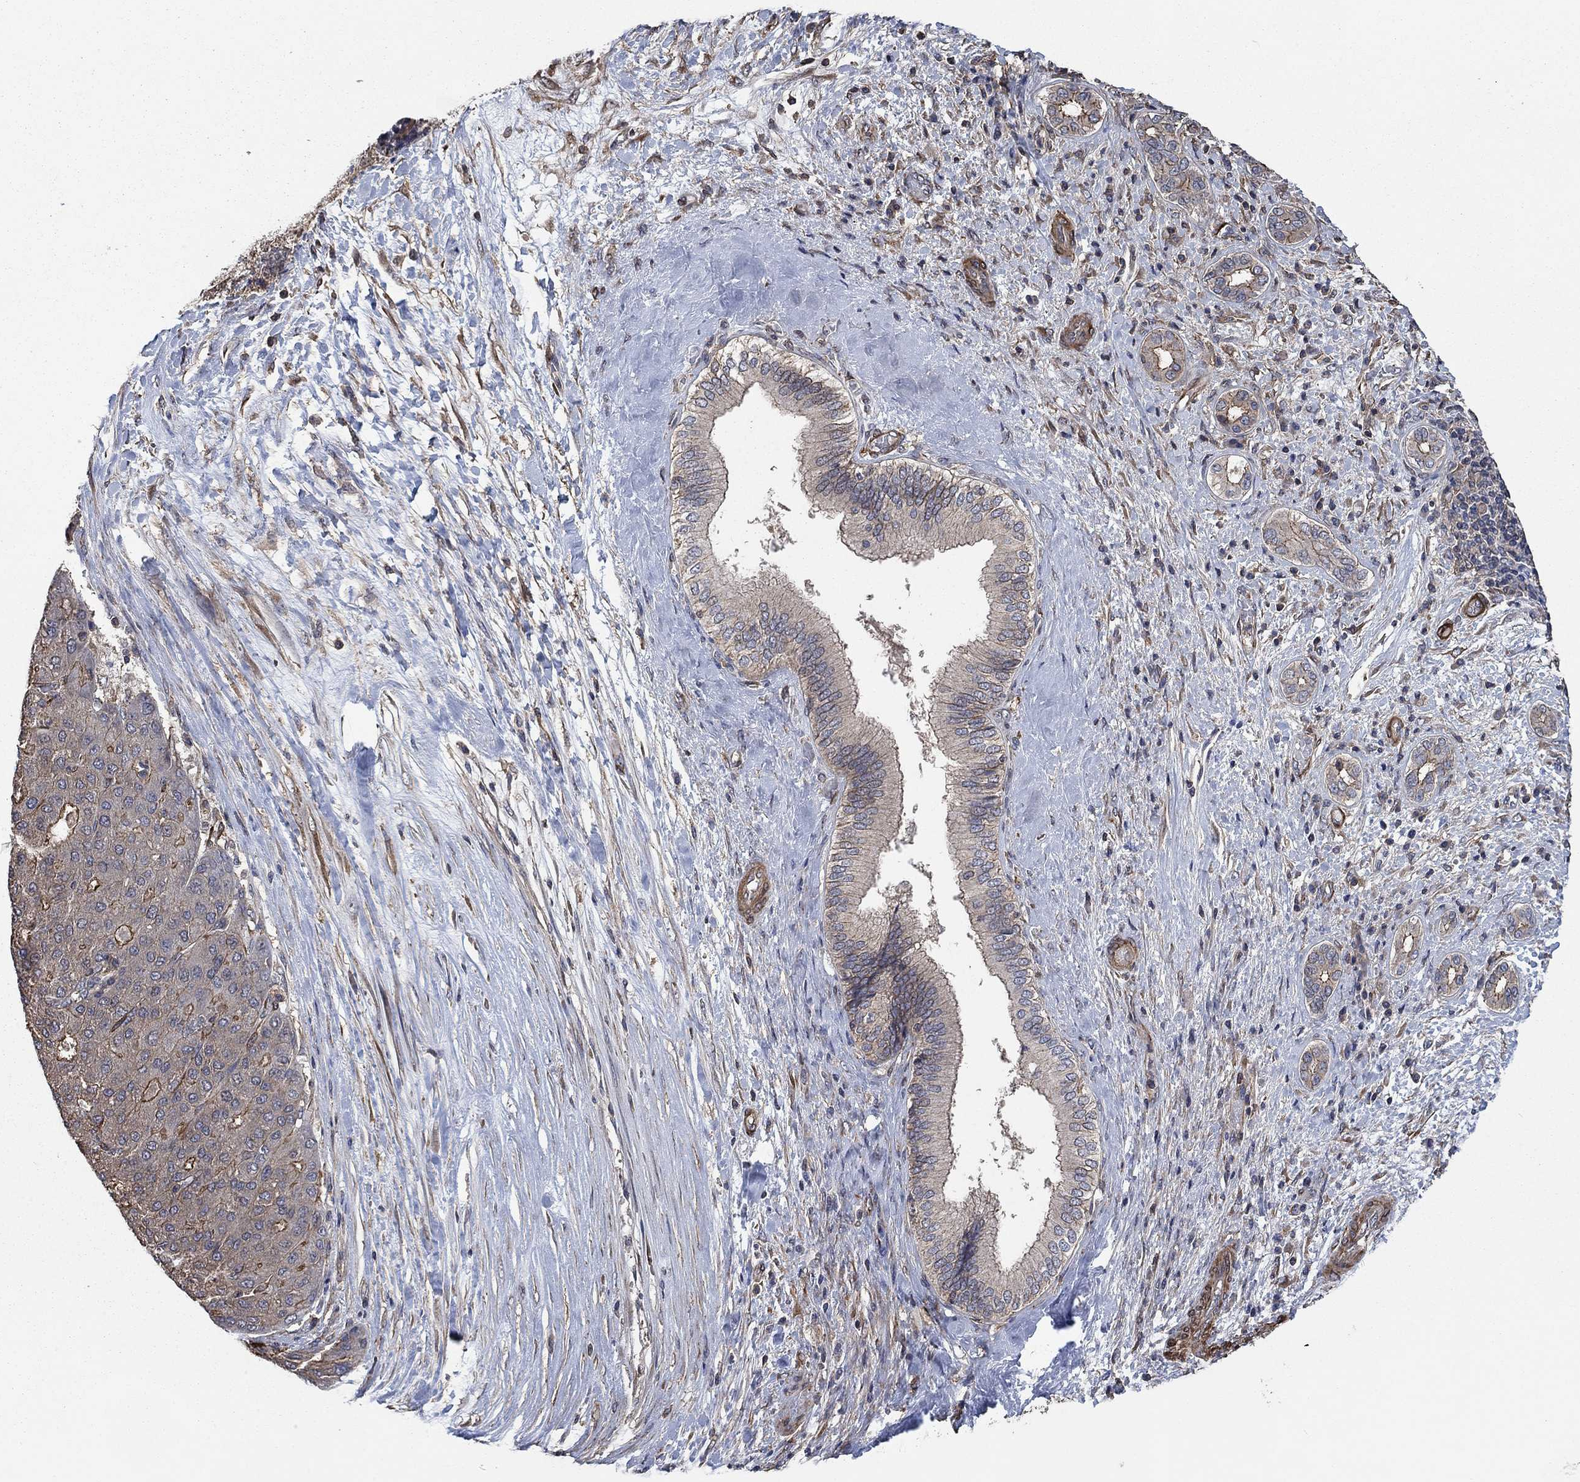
{"staining": {"intensity": "moderate", "quantity": "<25%", "location": "cytoplasmic/membranous"}, "tissue": "liver cancer", "cell_type": "Tumor cells", "image_type": "cancer", "snomed": [{"axis": "morphology", "description": "Carcinoma, Hepatocellular, NOS"}, {"axis": "topography", "description": "Liver"}], "caption": "Liver cancer tissue reveals moderate cytoplasmic/membranous staining in about <25% of tumor cells, visualized by immunohistochemistry. The protein is shown in brown color, while the nuclei are stained blue.", "gene": "PDE3A", "patient": {"sex": "male", "age": 65}}